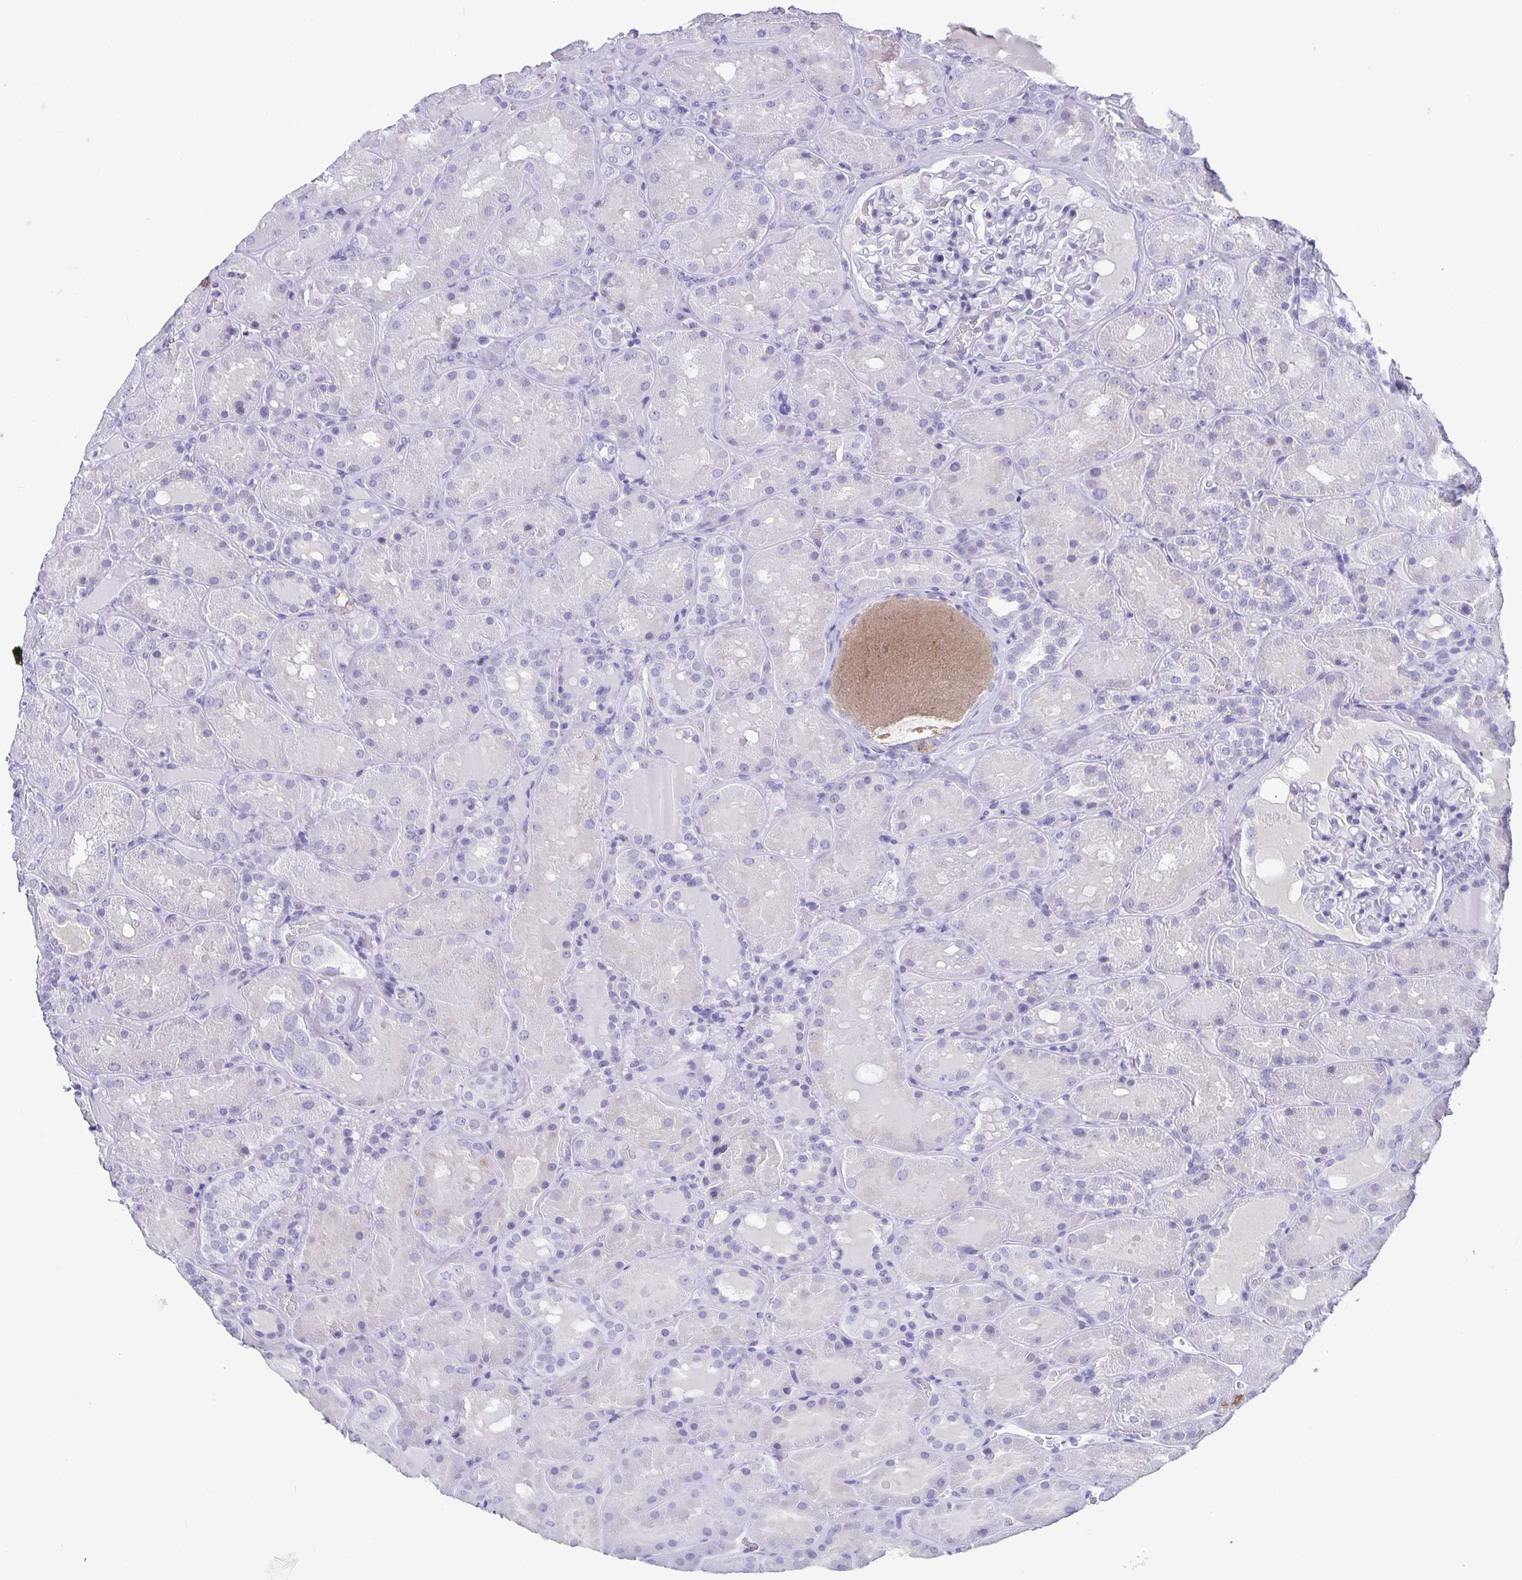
{"staining": {"intensity": "negative", "quantity": "none", "location": "none"}, "tissue": "kidney", "cell_type": "Cells in glomeruli", "image_type": "normal", "snomed": [{"axis": "morphology", "description": "Normal tissue, NOS"}, {"axis": "topography", "description": "Kidney"}], "caption": "DAB immunohistochemical staining of benign human kidney shows no significant positivity in cells in glomeruli.", "gene": "BPIFA3", "patient": {"sex": "male", "age": 73}}